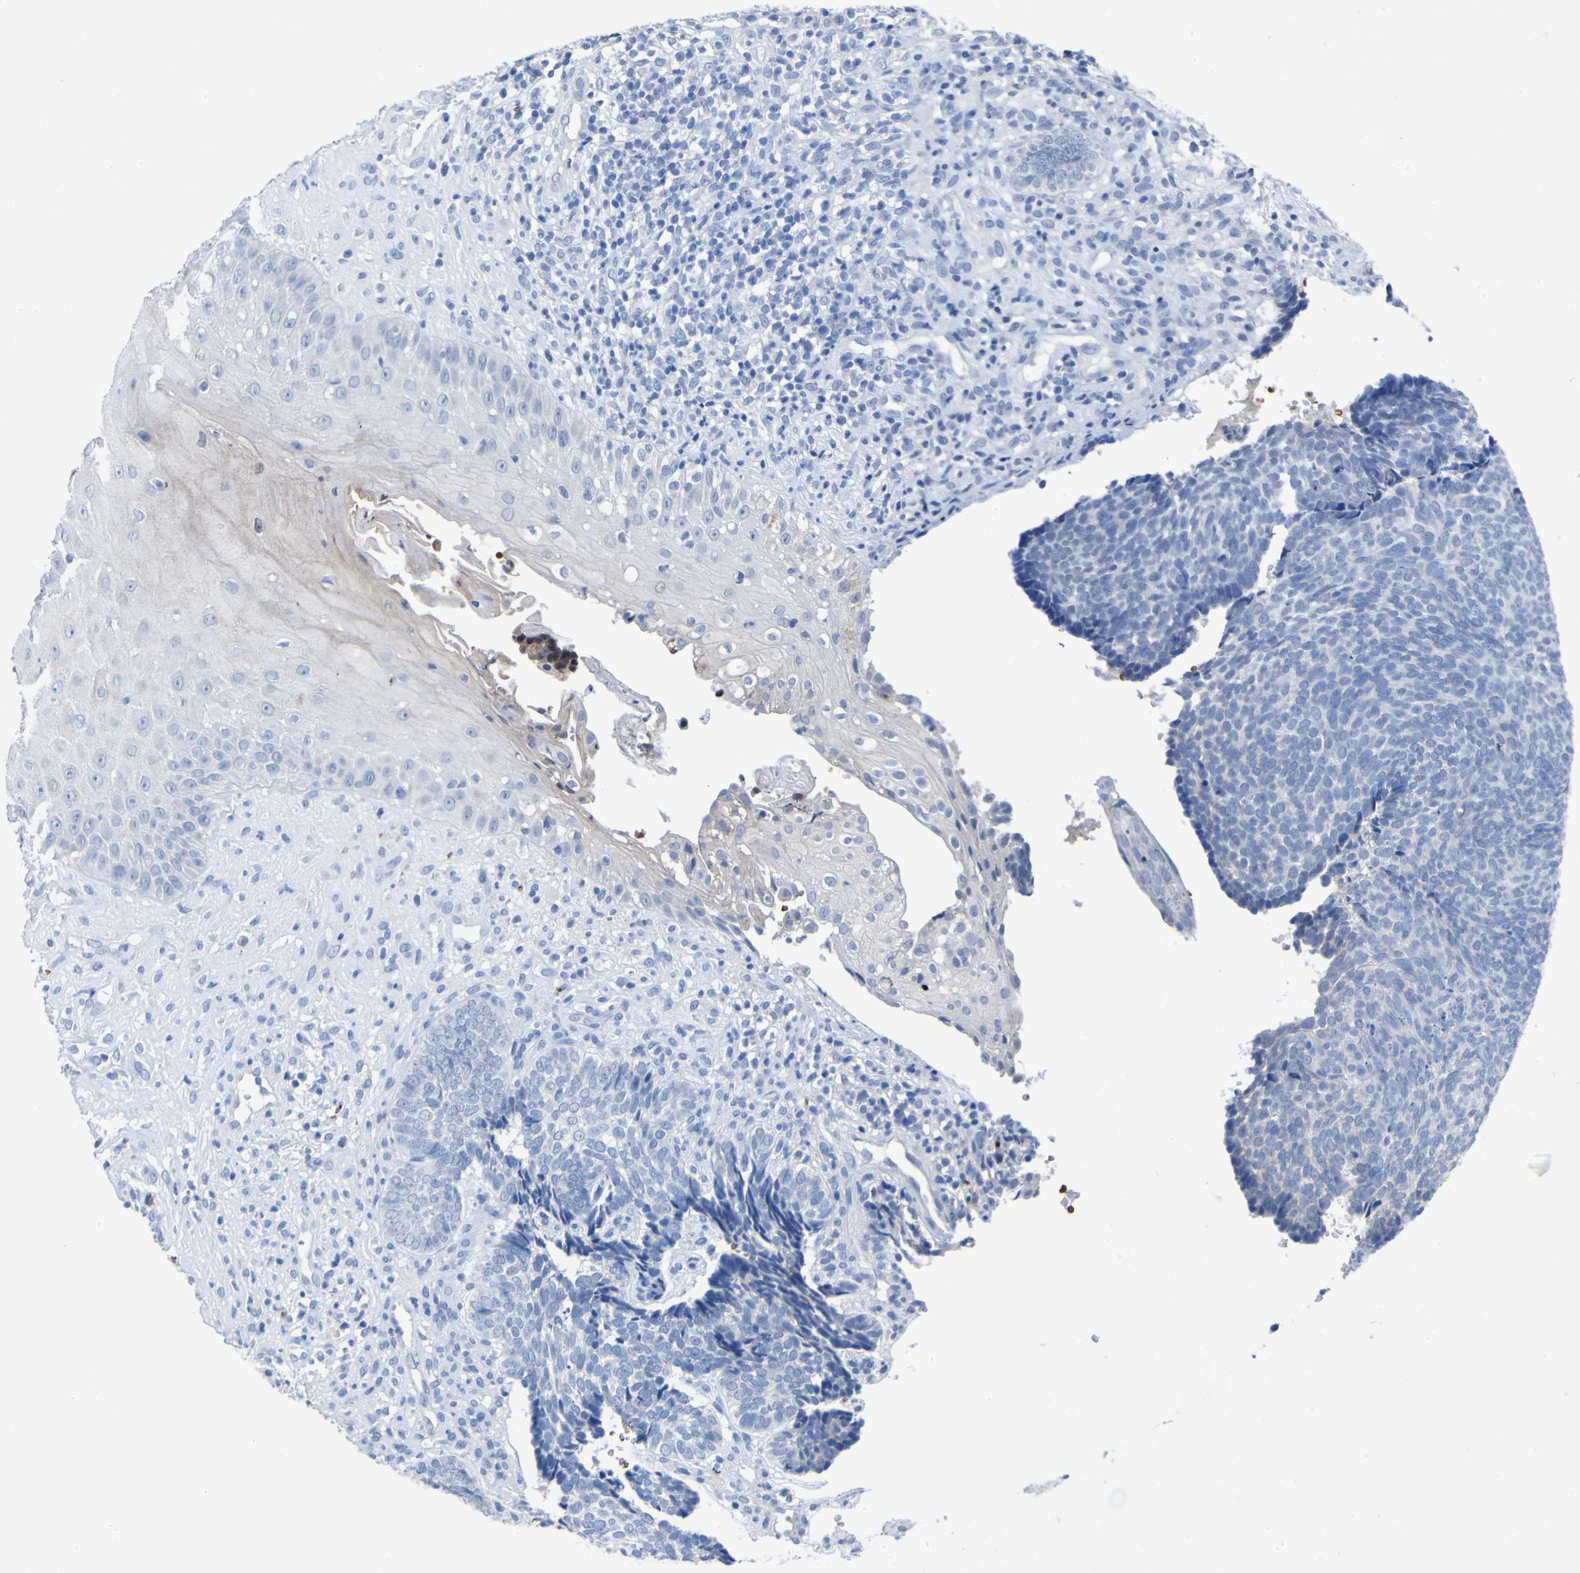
{"staining": {"intensity": "negative", "quantity": "none", "location": "none"}, "tissue": "skin cancer", "cell_type": "Tumor cells", "image_type": "cancer", "snomed": [{"axis": "morphology", "description": "Basal cell carcinoma"}, {"axis": "topography", "description": "Skin"}], "caption": "Tumor cells are negative for protein expression in human skin basal cell carcinoma. Nuclei are stained in blue.", "gene": "GCM1", "patient": {"sex": "male", "age": 84}}